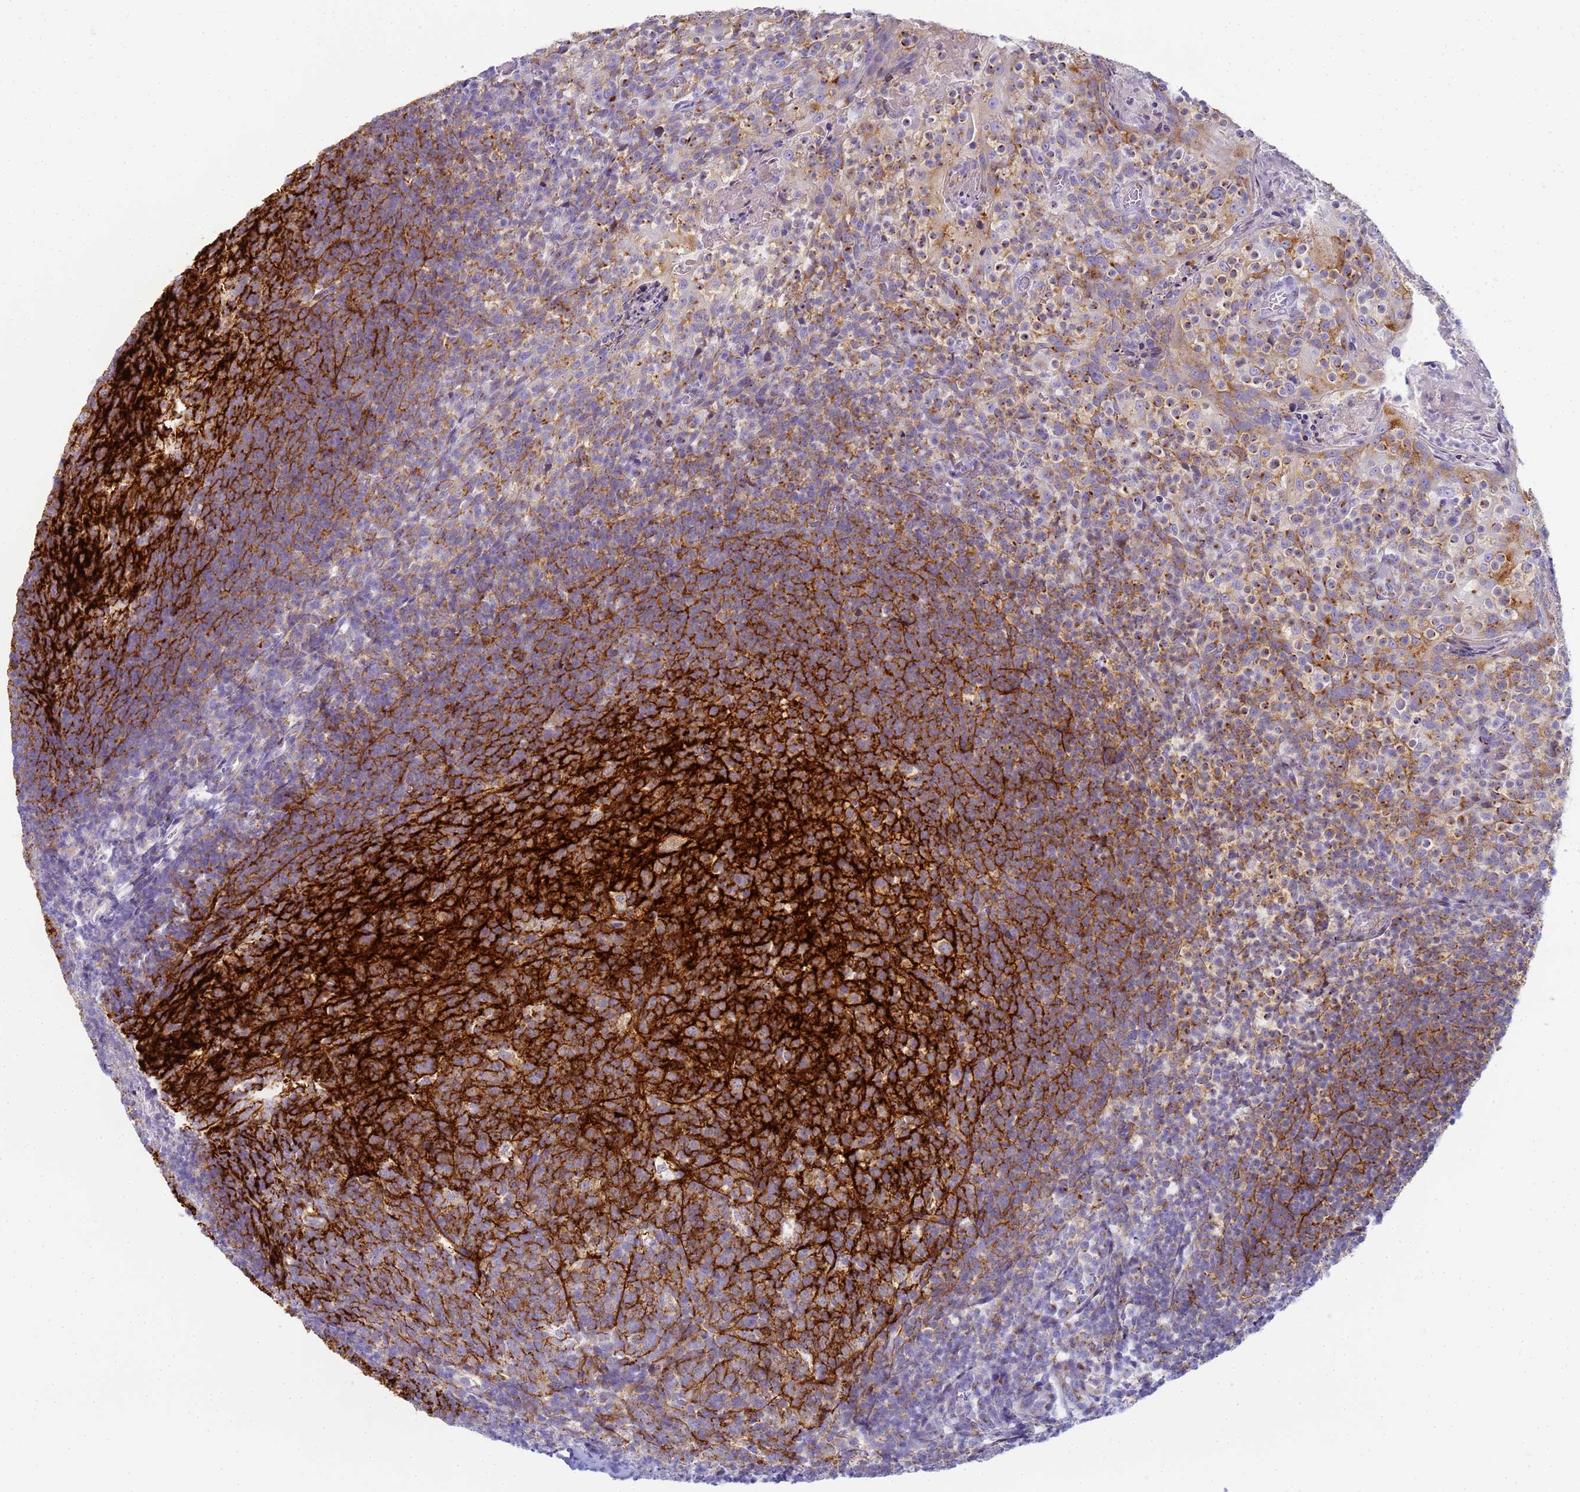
{"staining": {"intensity": "moderate", "quantity": "25%-75%", "location": "cytoplasmic/membranous"}, "tissue": "tonsil", "cell_type": "Germinal center cells", "image_type": "normal", "snomed": [{"axis": "morphology", "description": "Normal tissue, NOS"}, {"axis": "topography", "description": "Tonsil"}], "caption": "This is a micrograph of IHC staining of benign tonsil, which shows moderate expression in the cytoplasmic/membranous of germinal center cells.", "gene": "CR1", "patient": {"sex": "female", "age": 10}}